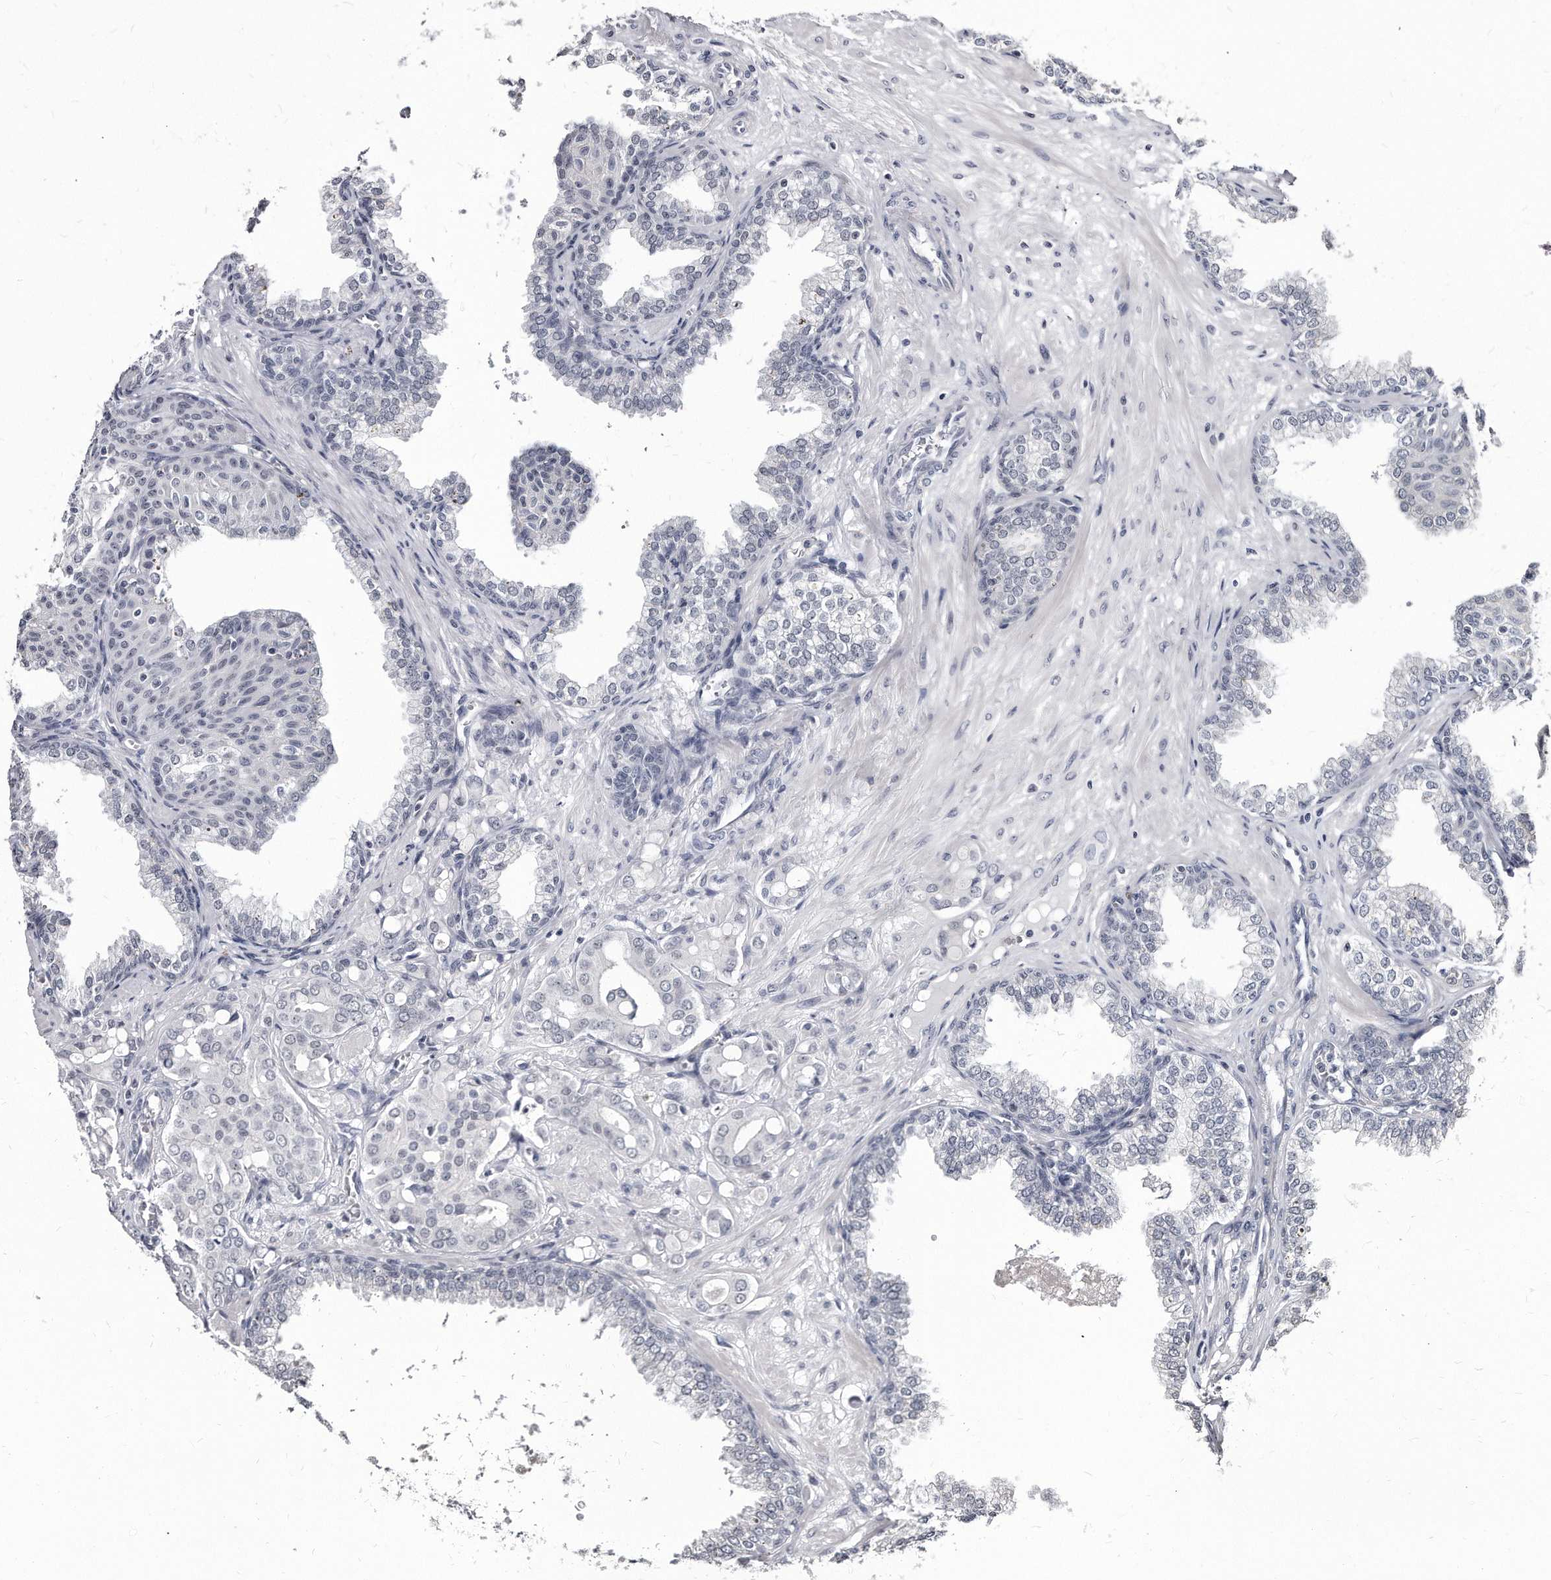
{"staining": {"intensity": "negative", "quantity": "none", "location": "none"}, "tissue": "prostate cancer", "cell_type": "Tumor cells", "image_type": "cancer", "snomed": [{"axis": "morphology", "description": "Adenocarcinoma, High grade"}, {"axis": "topography", "description": "Prostate"}], "caption": "High magnification brightfield microscopy of prostate cancer (high-grade adenocarcinoma) stained with DAB (3,3'-diaminobenzidine) (brown) and counterstained with hematoxylin (blue): tumor cells show no significant staining.", "gene": "KLHDC3", "patient": {"sex": "male", "age": 52}}